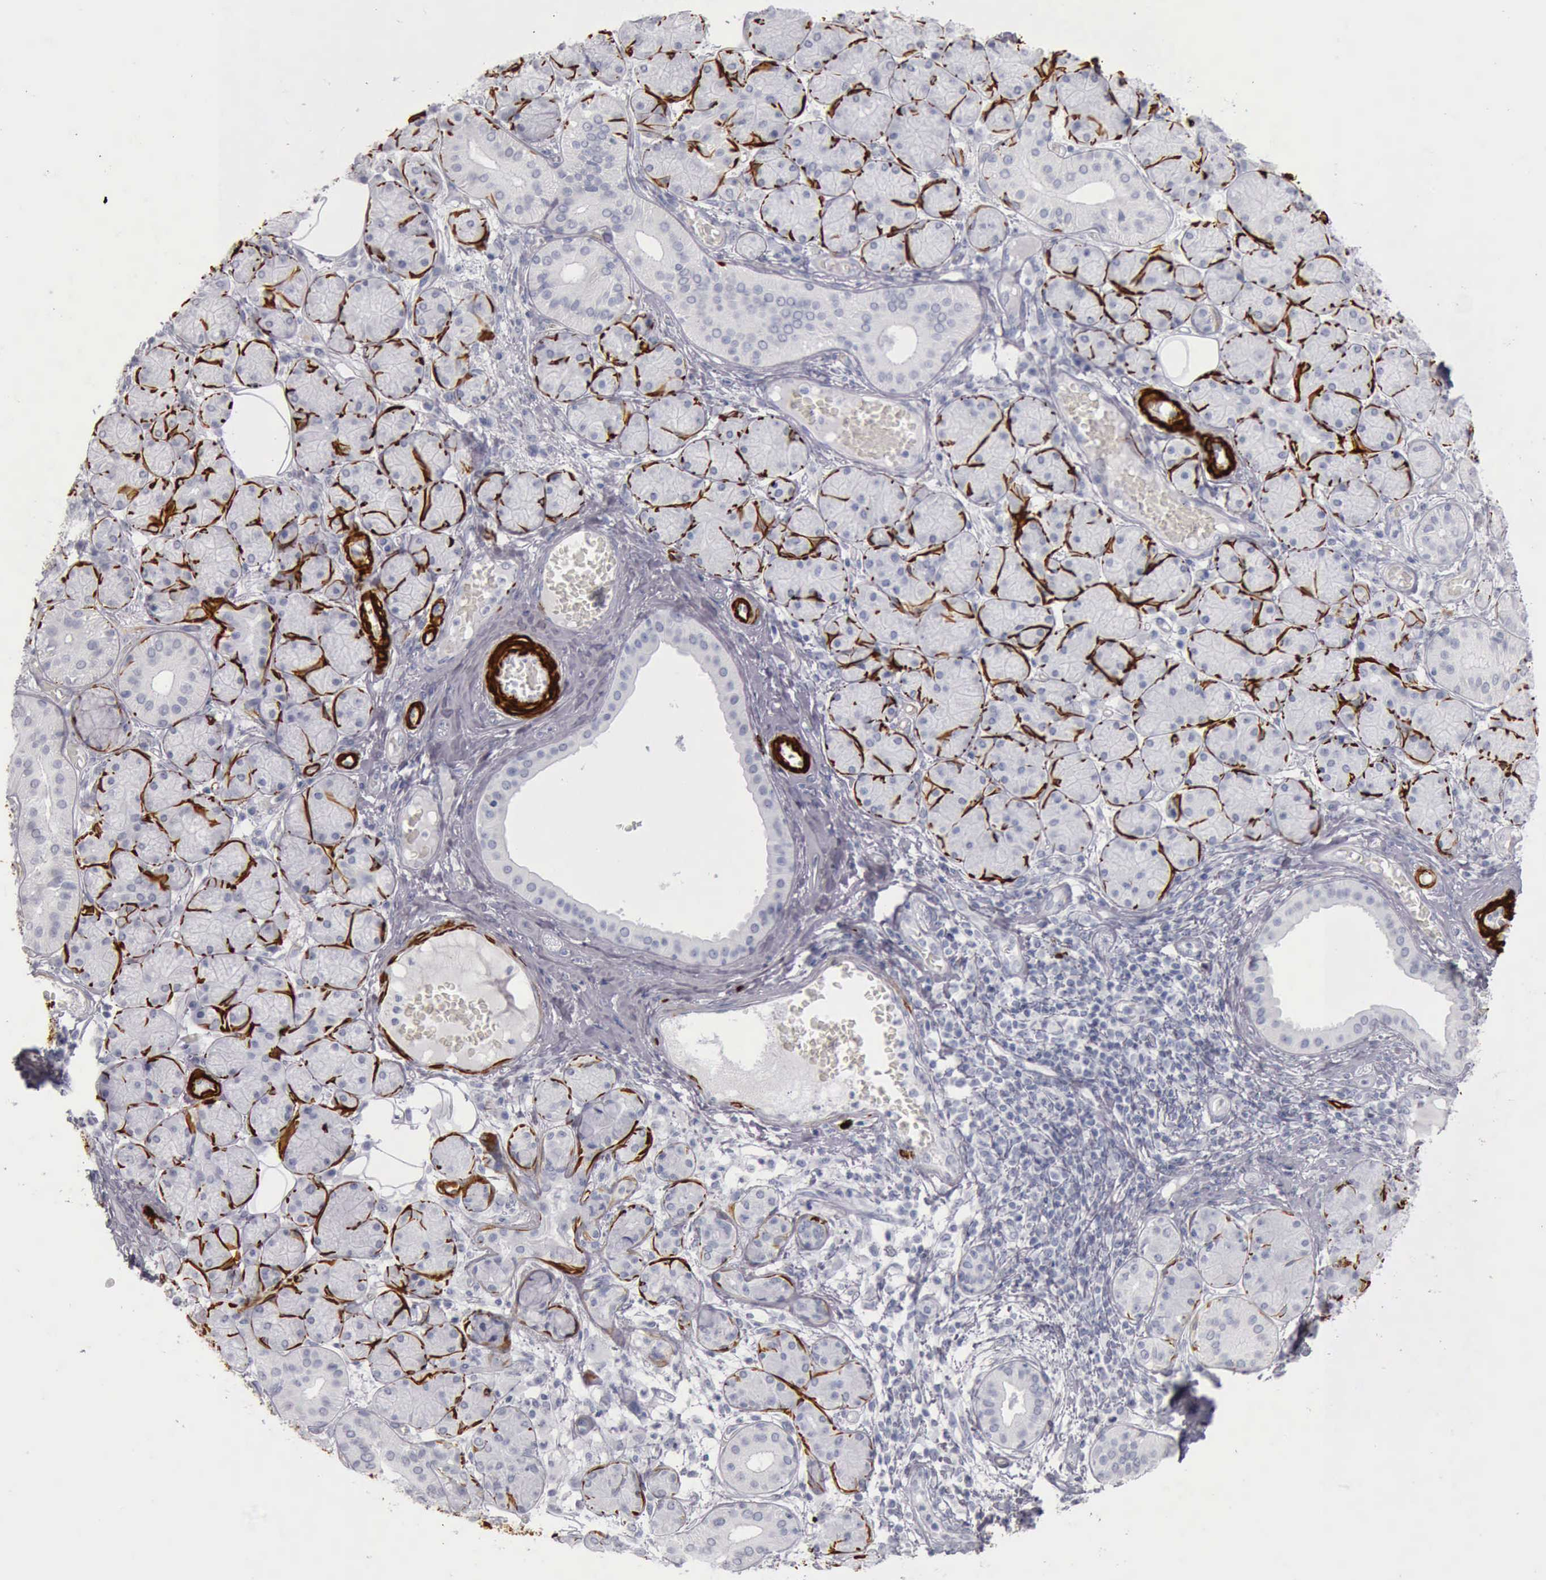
{"staining": {"intensity": "negative", "quantity": "none", "location": "none"}, "tissue": "salivary gland", "cell_type": "Glandular cells", "image_type": "normal", "snomed": [{"axis": "morphology", "description": "Normal tissue, NOS"}, {"axis": "topography", "description": "Salivary gland"}], "caption": "Salivary gland was stained to show a protein in brown. There is no significant expression in glandular cells. The staining is performed using DAB brown chromogen with nuclei counter-stained in using hematoxylin.", "gene": "CALD1", "patient": {"sex": "male", "age": 54}}